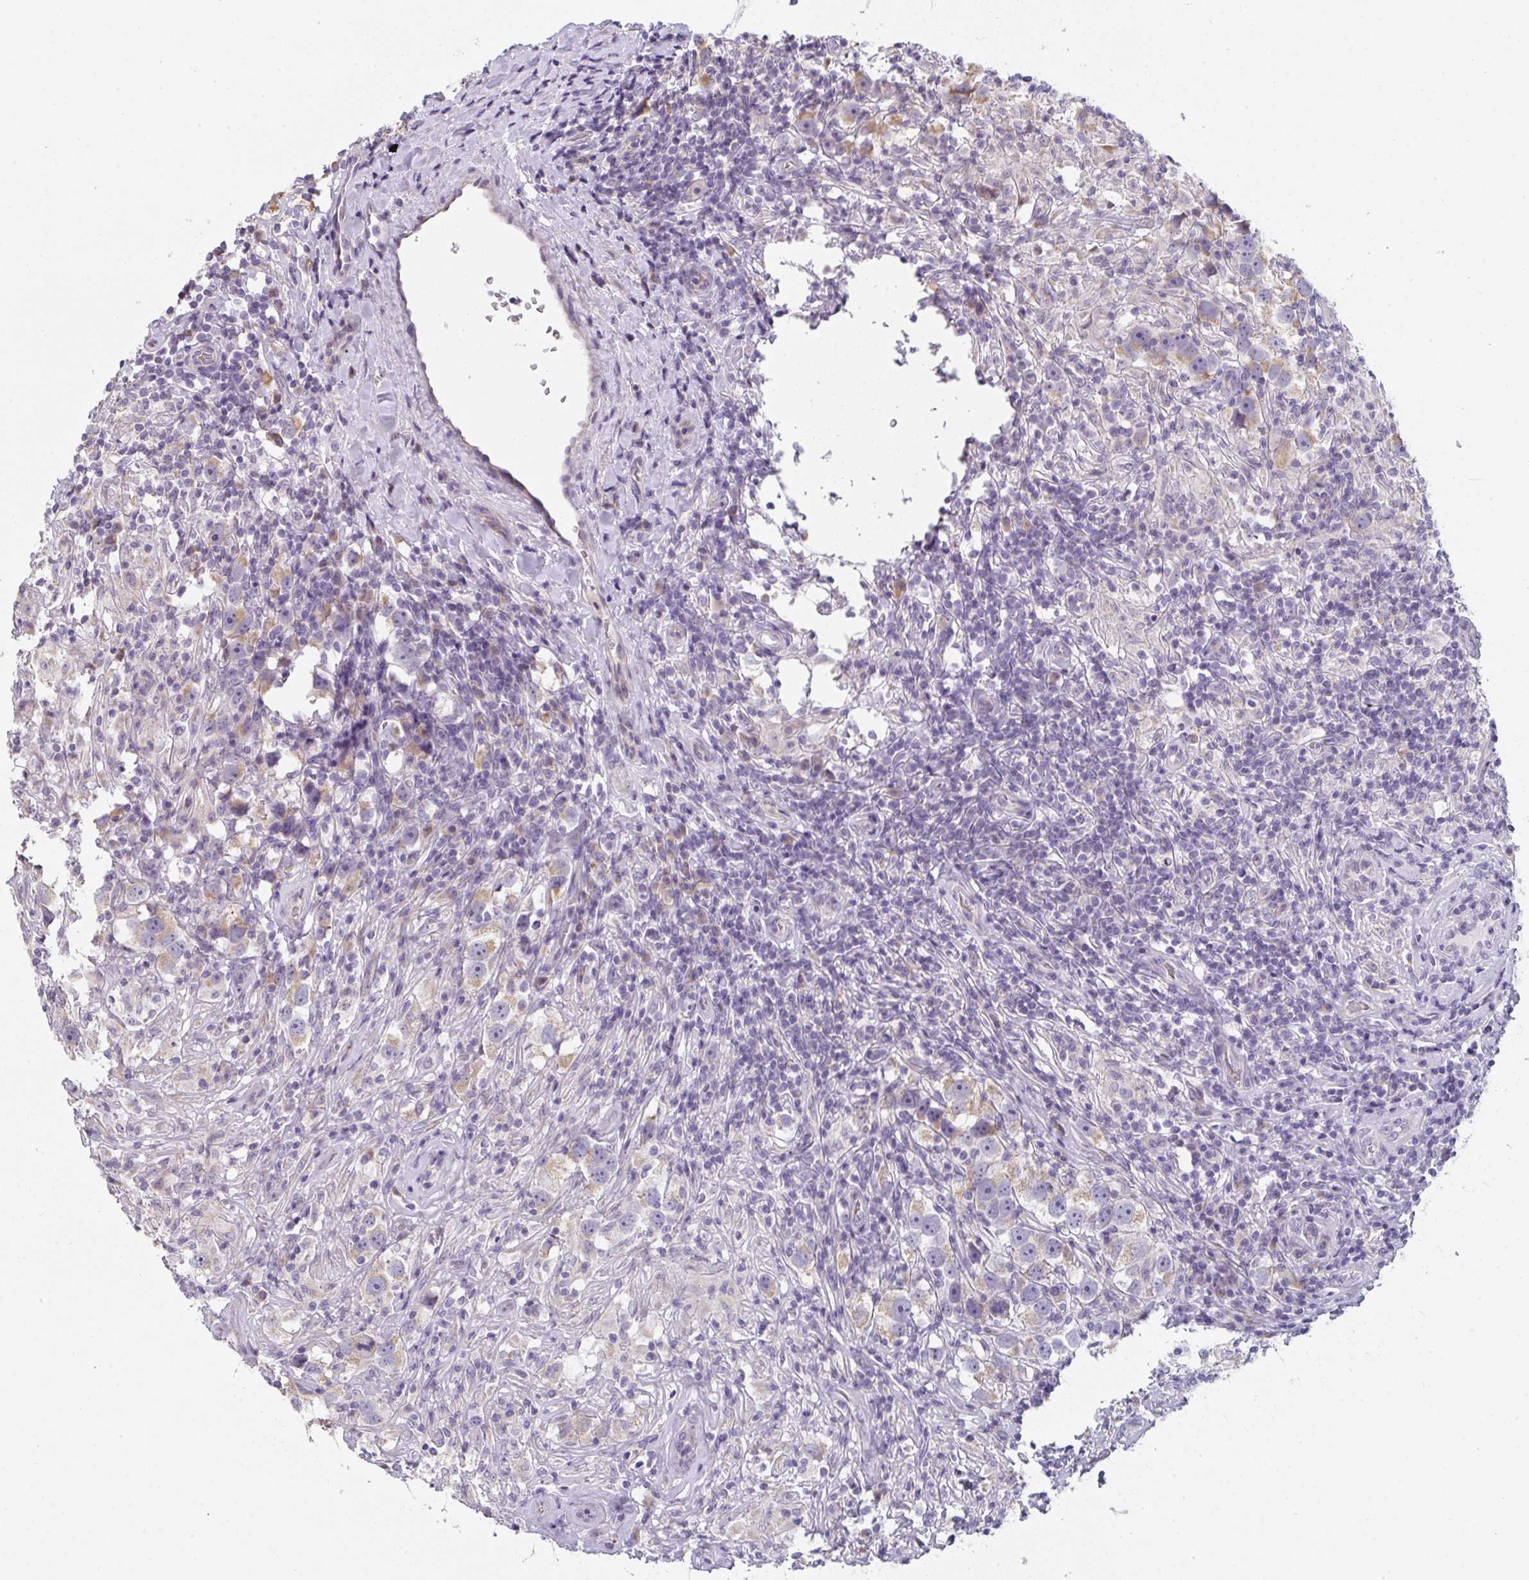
{"staining": {"intensity": "moderate", "quantity": "<25%", "location": "cytoplasmic/membranous"}, "tissue": "testis cancer", "cell_type": "Tumor cells", "image_type": "cancer", "snomed": [{"axis": "morphology", "description": "Seminoma, NOS"}, {"axis": "topography", "description": "Testis"}], "caption": "Moderate cytoplasmic/membranous staining for a protein is appreciated in about <25% of tumor cells of testis cancer using immunohistochemistry.", "gene": "CACNA1S", "patient": {"sex": "male", "age": 49}}